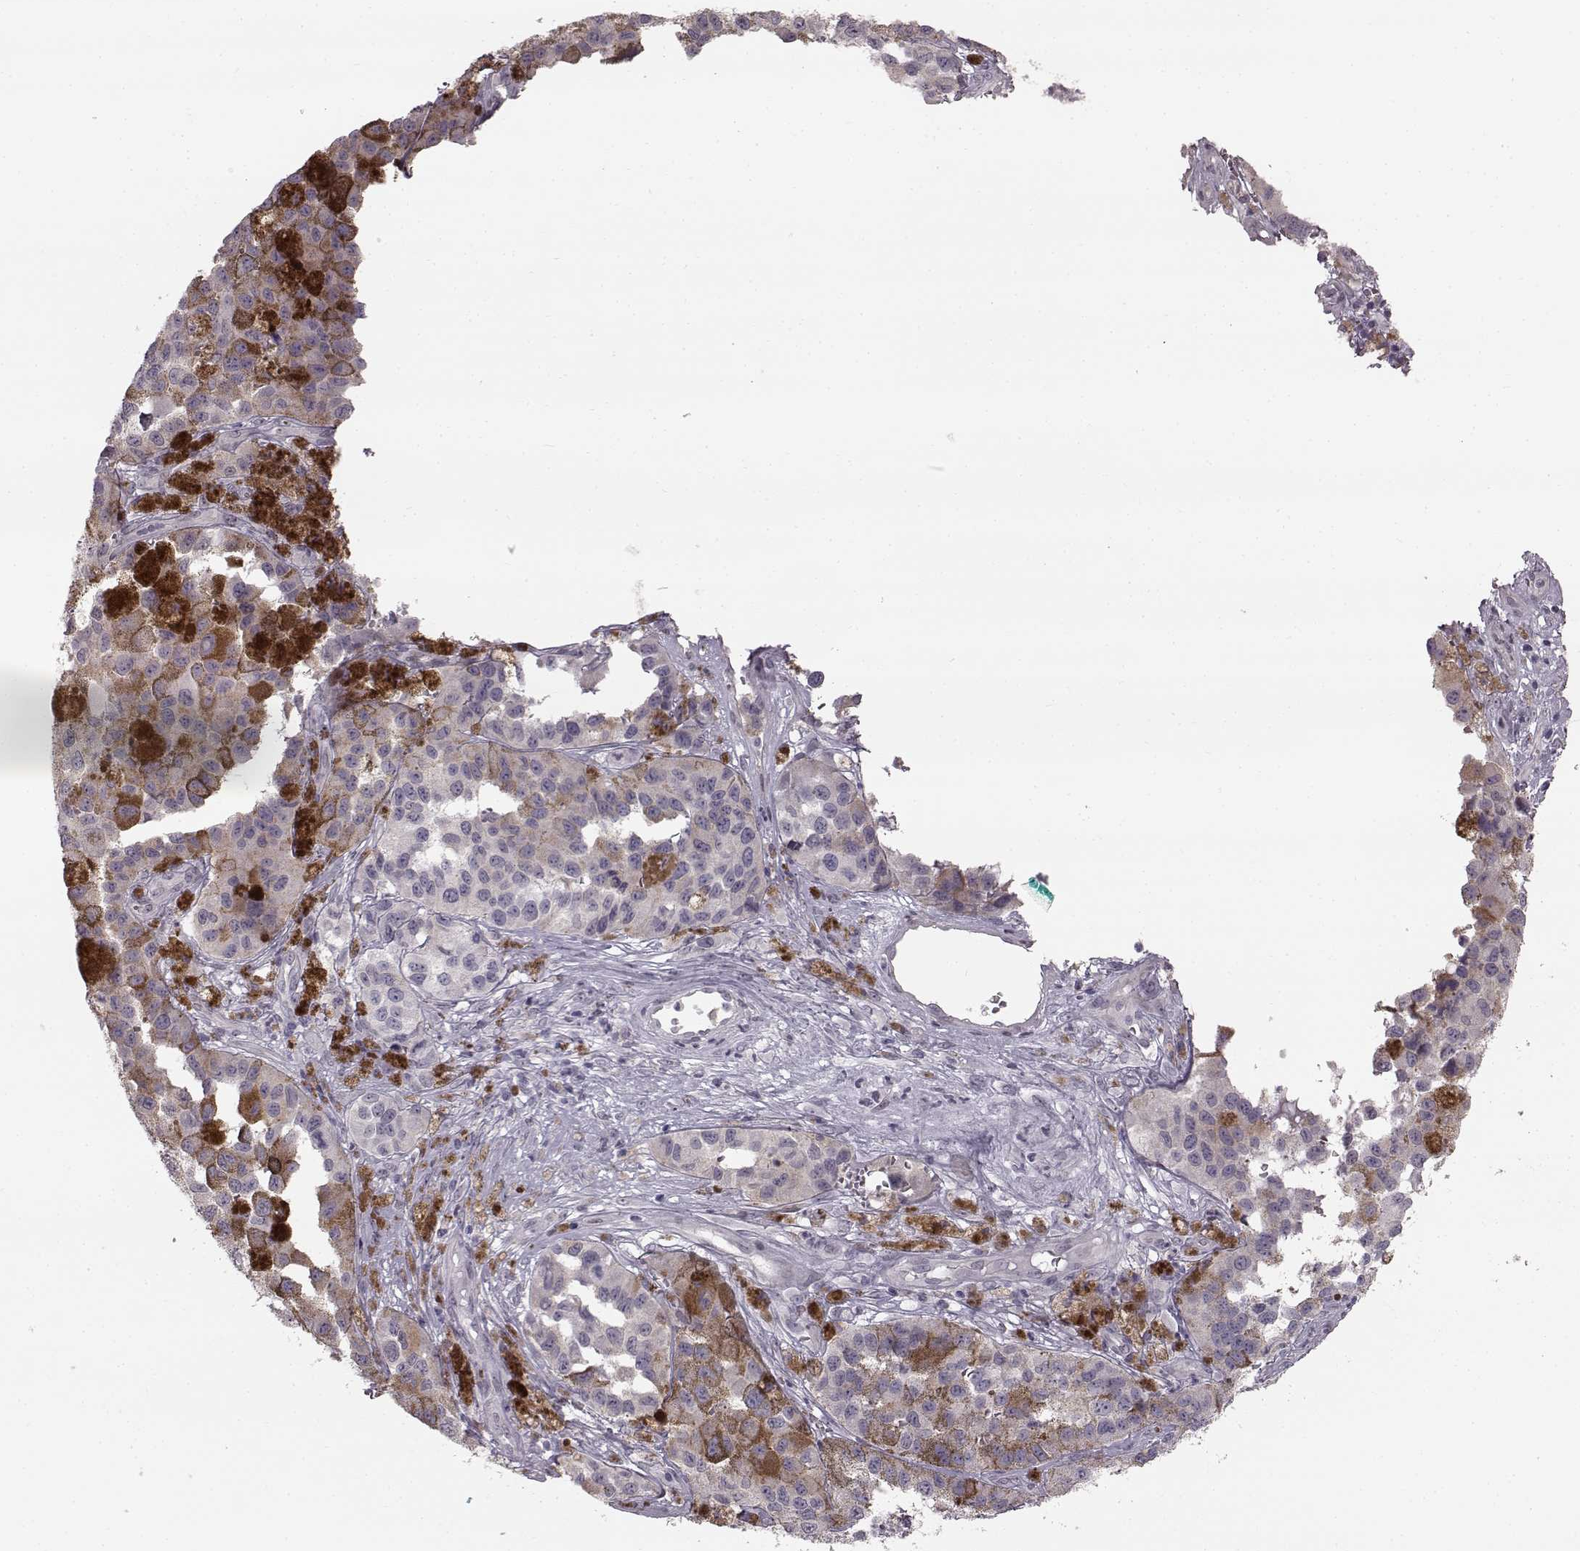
{"staining": {"intensity": "weak", "quantity": "<25%", "location": "cytoplasmic/membranous"}, "tissue": "melanoma", "cell_type": "Tumor cells", "image_type": "cancer", "snomed": [{"axis": "morphology", "description": "Malignant melanoma, NOS"}, {"axis": "topography", "description": "Skin"}], "caption": "DAB immunohistochemical staining of malignant melanoma reveals no significant staining in tumor cells.", "gene": "TCHHL1", "patient": {"sex": "female", "age": 58}}